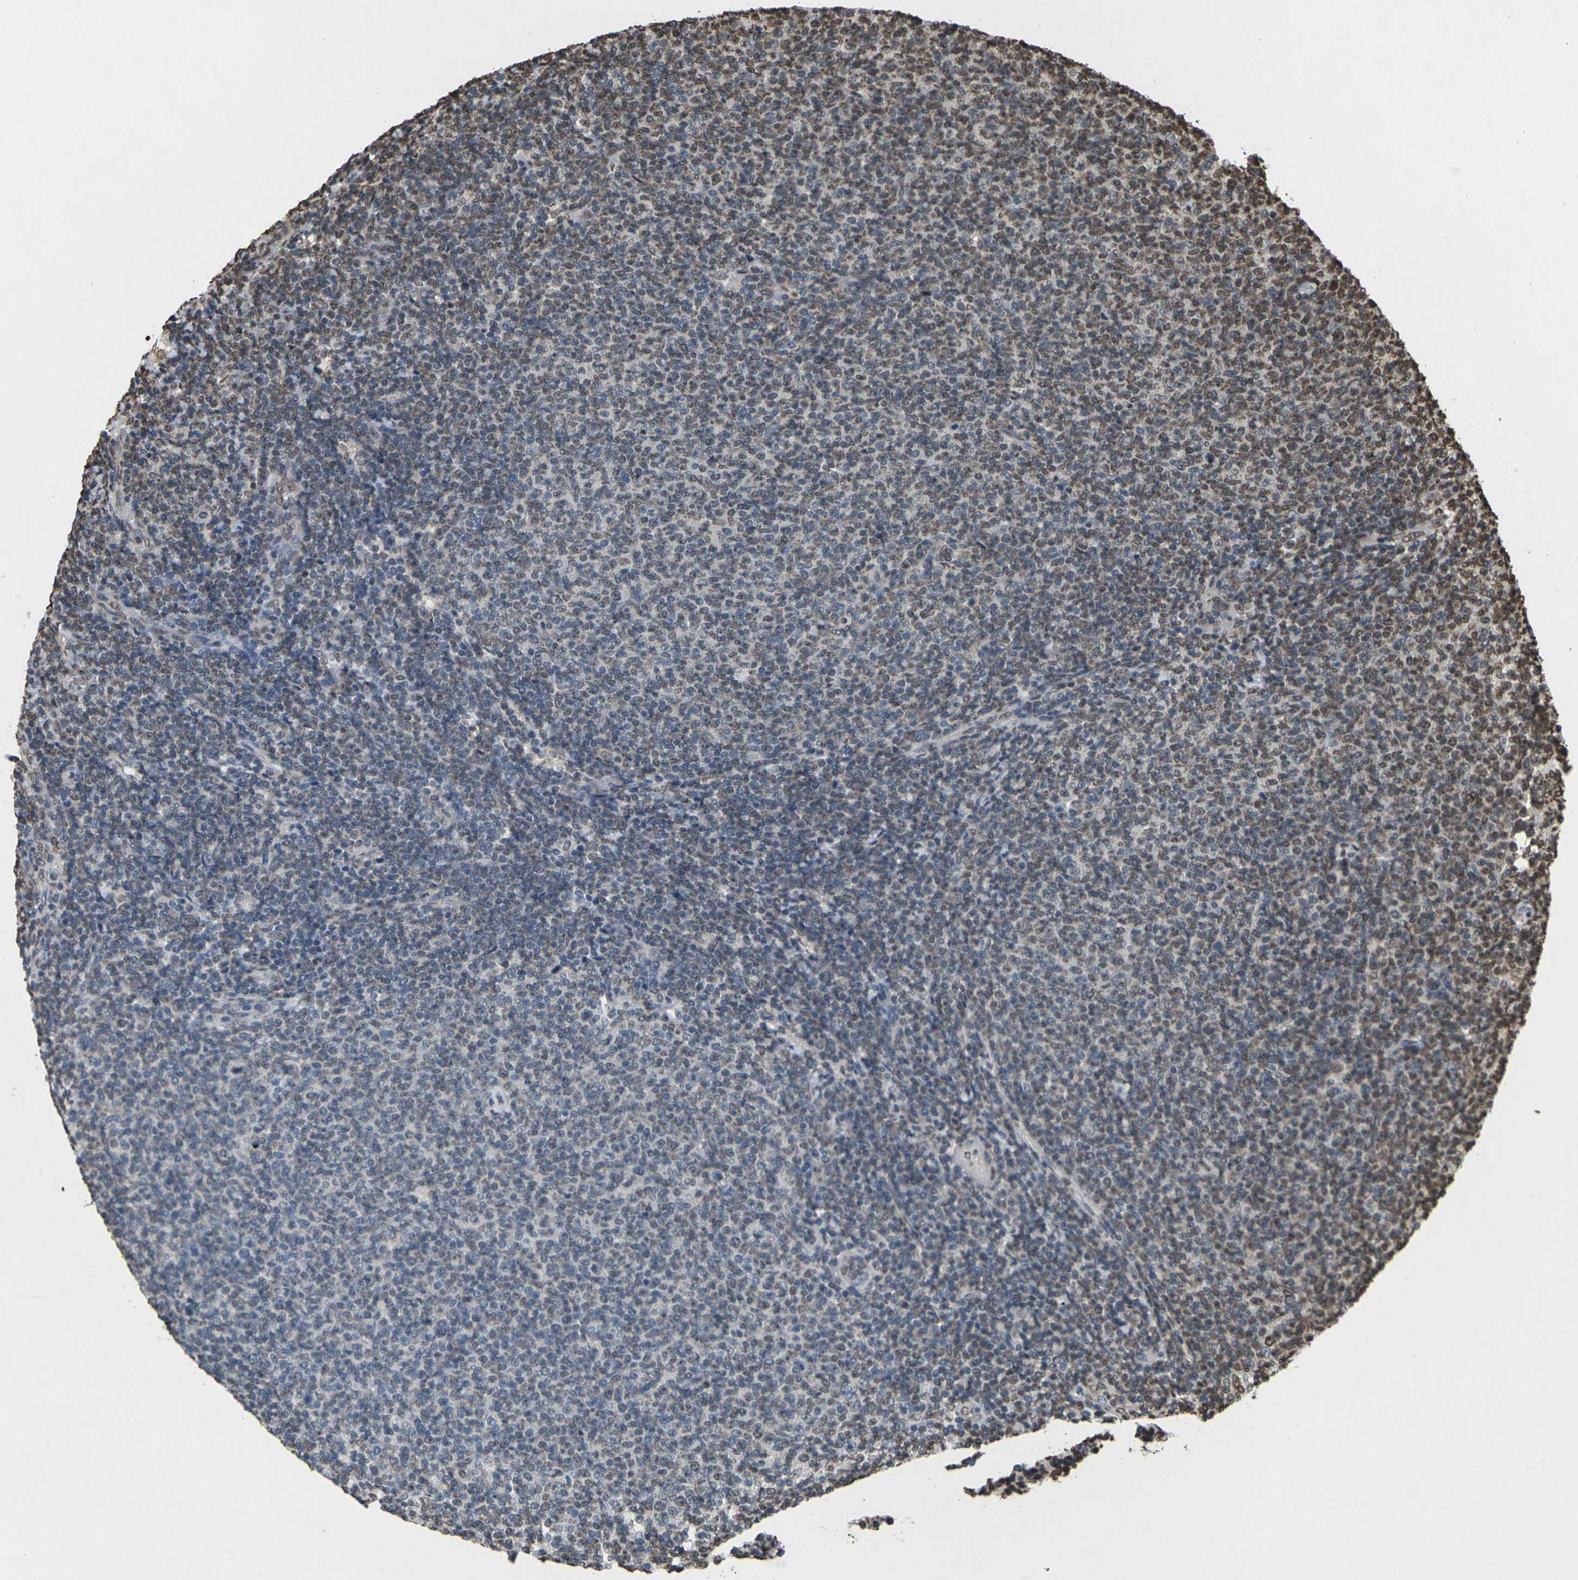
{"staining": {"intensity": "moderate", "quantity": "25%-75%", "location": "nuclear"}, "tissue": "lymphoma", "cell_type": "Tumor cells", "image_type": "cancer", "snomed": [{"axis": "morphology", "description": "Malignant lymphoma, non-Hodgkin's type, Low grade"}, {"axis": "topography", "description": "Lymph node"}], "caption": "Approximately 25%-75% of tumor cells in human low-grade malignant lymphoma, non-Hodgkin's type reveal moderate nuclear protein expression as visualized by brown immunohistochemical staining.", "gene": "EMSY", "patient": {"sex": "male", "age": 66}}